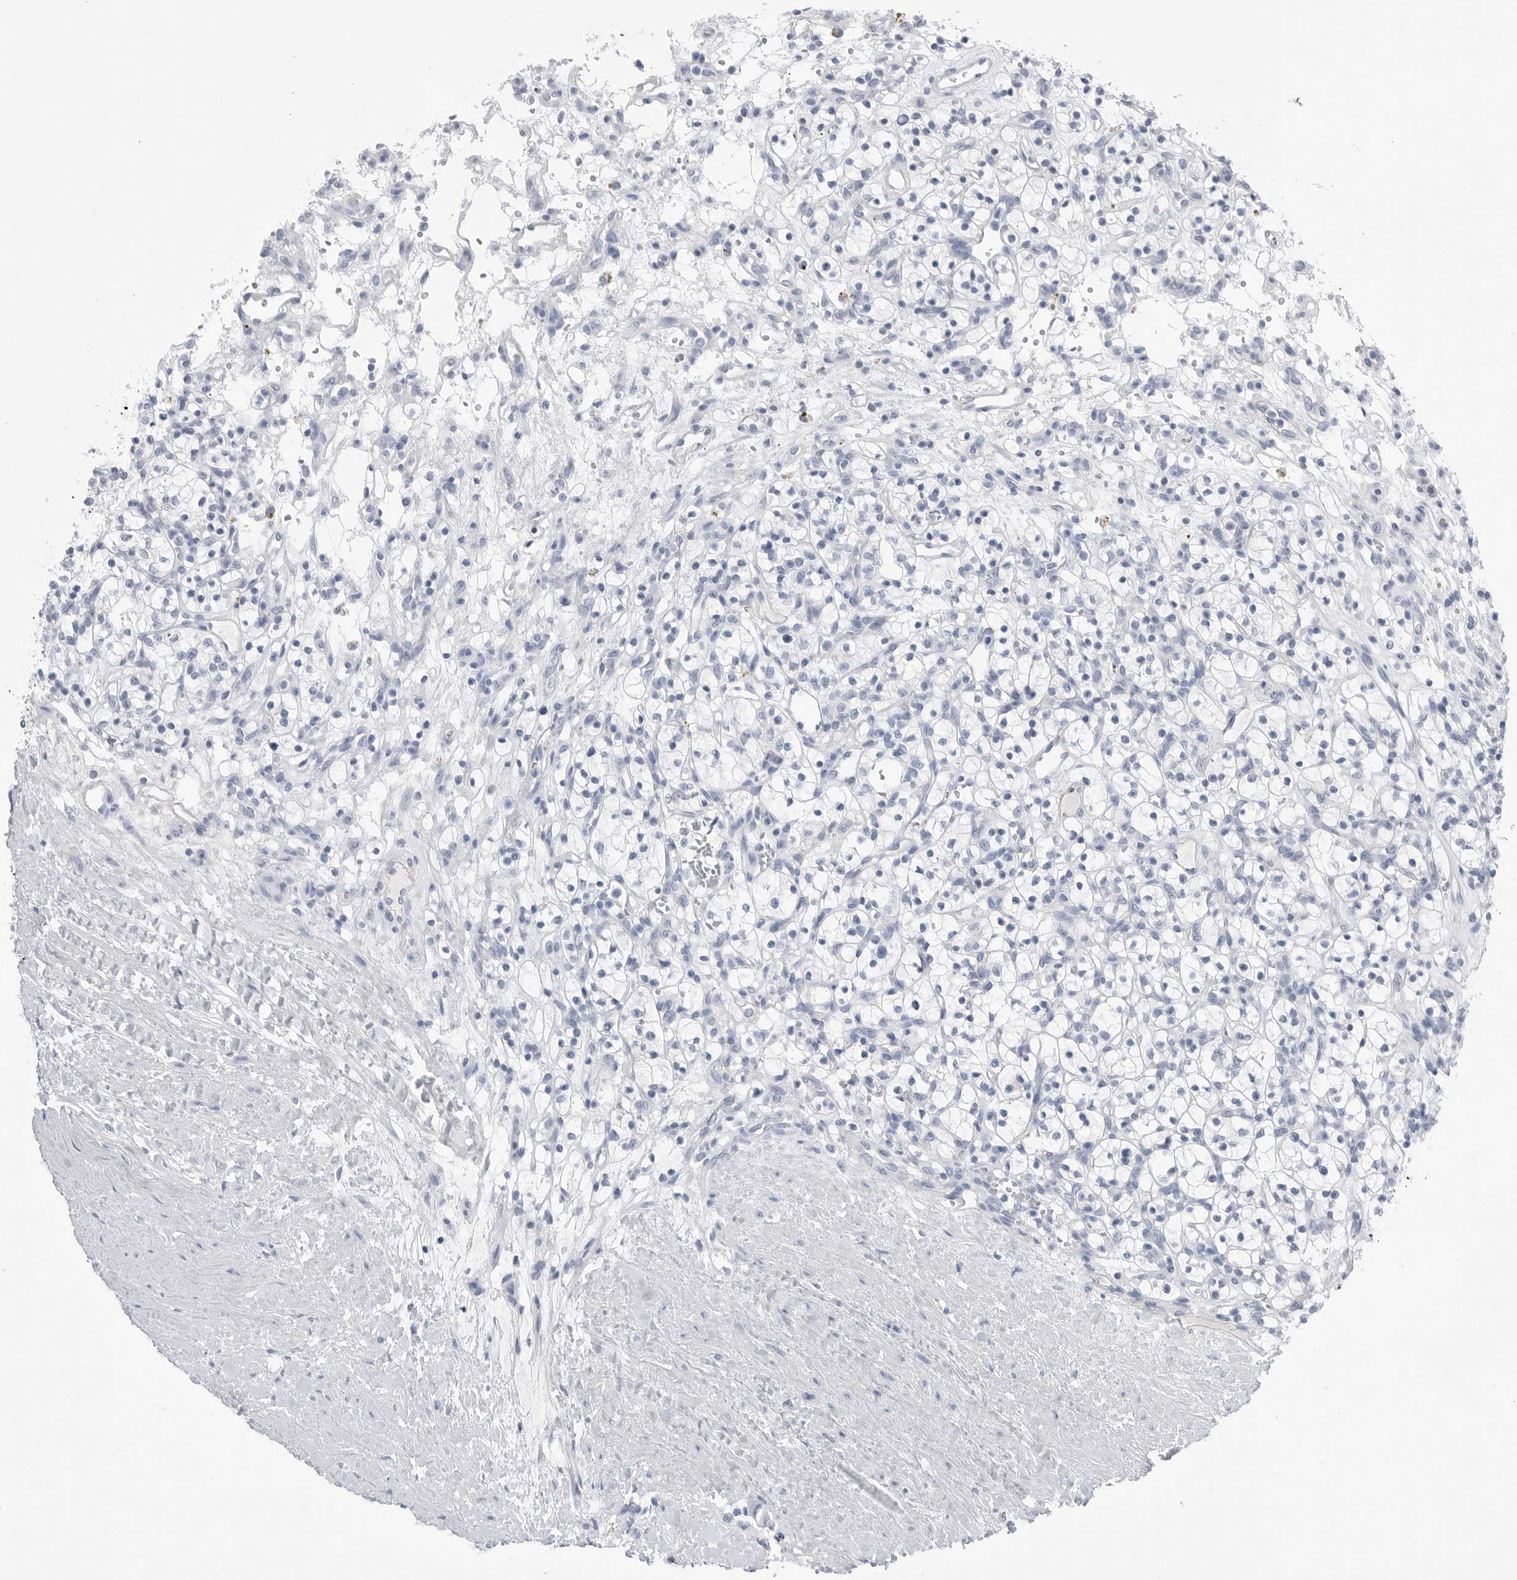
{"staining": {"intensity": "negative", "quantity": "none", "location": "none"}, "tissue": "renal cancer", "cell_type": "Tumor cells", "image_type": "cancer", "snomed": [{"axis": "morphology", "description": "Adenocarcinoma, NOS"}, {"axis": "topography", "description": "Kidney"}], "caption": "Immunohistochemistry (IHC) image of human renal cancer (adenocarcinoma) stained for a protein (brown), which demonstrates no positivity in tumor cells.", "gene": "ABHD12", "patient": {"sex": "female", "age": 57}}